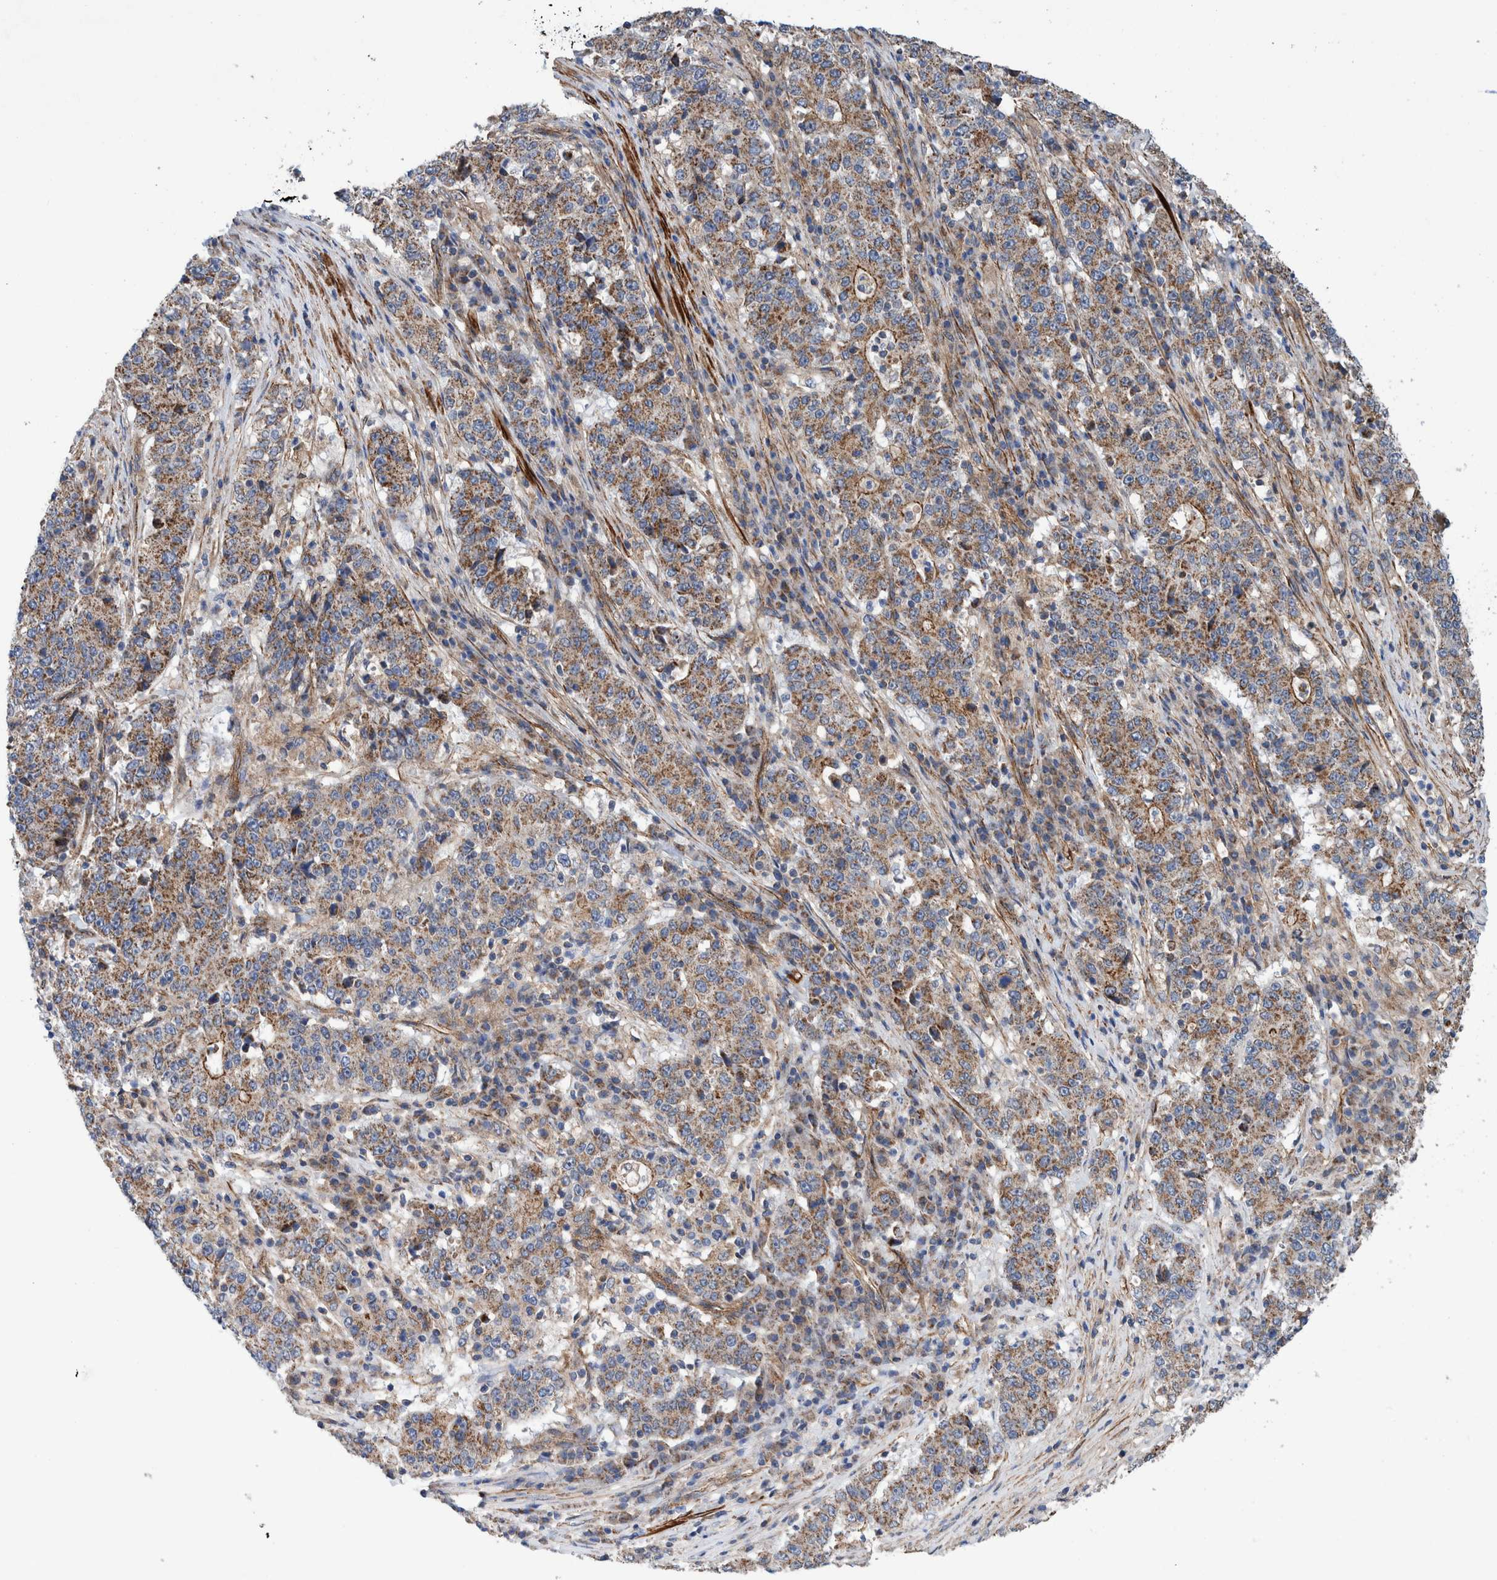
{"staining": {"intensity": "moderate", "quantity": ">75%", "location": "cytoplasmic/membranous"}, "tissue": "stomach cancer", "cell_type": "Tumor cells", "image_type": "cancer", "snomed": [{"axis": "morphology", "description": "Adenocarcinoma, NOS"}, {"axis": "topography", "description": "Stomach"}], "caption": "Moderate cytoplasmic/membranous protein expression is seen in about >75% of tumor cells in stomach cancer.", "gene": "SLC25A10", "patient": {"sex": "male", "age": 59}}